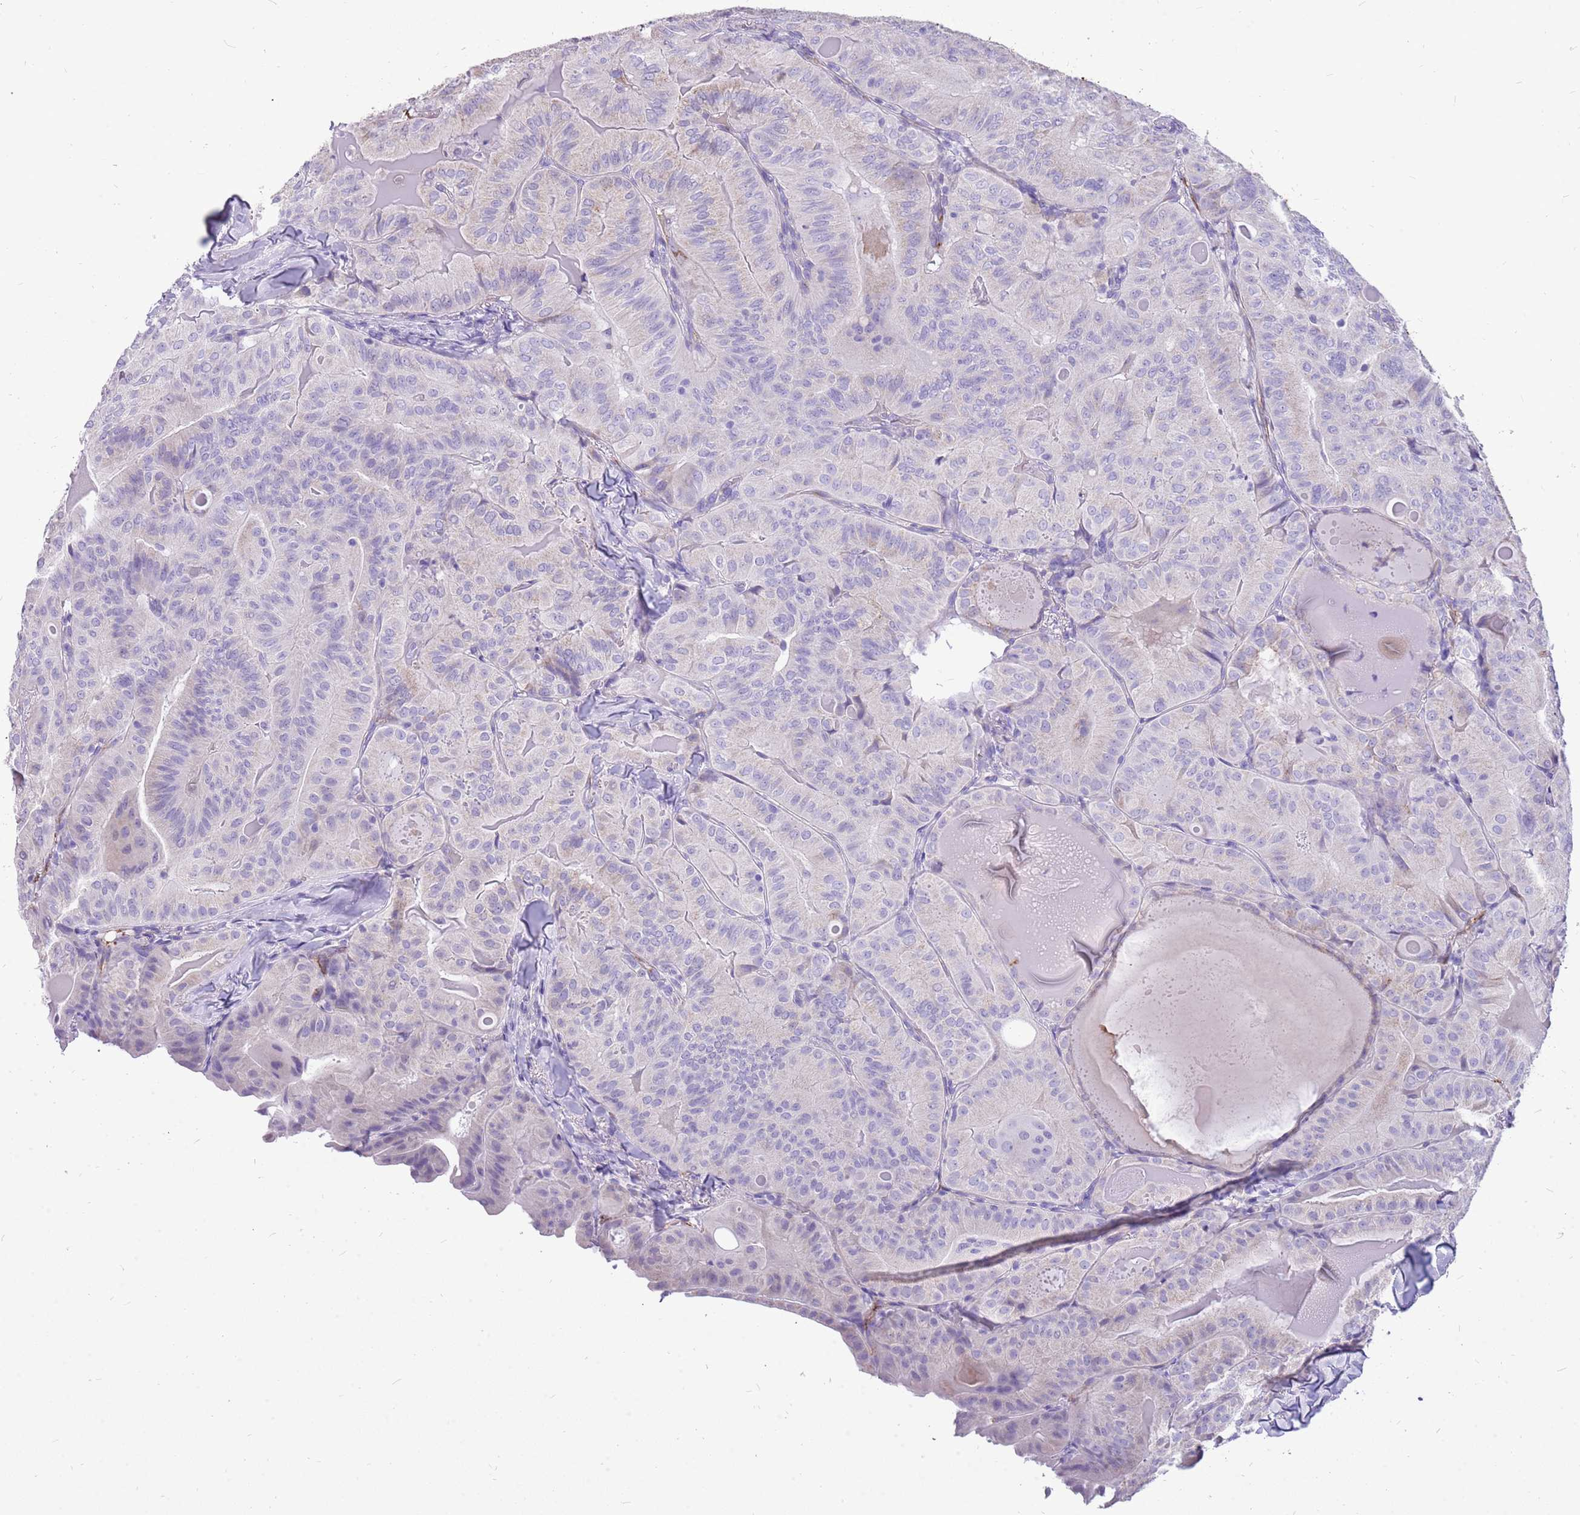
{"staining": {"intensity": "negative", "quantity": "none", "location": "none"}, "tissue": "thyroid cancer", "cell_type": "Tumor cells", "image_type": "cancer", "snomed": [{"axis": "morphology", "description": "Papillary adenocarcinoma, NOS"}, {"axis": "topography", "description": "Thyroid gland"}], "caption": "The image reveals no significant staining in tumor cells of thyroid papillary adenocarcinoma.", "gene": "PCNX1", "patient": {"sex": "female", "age": 68}}